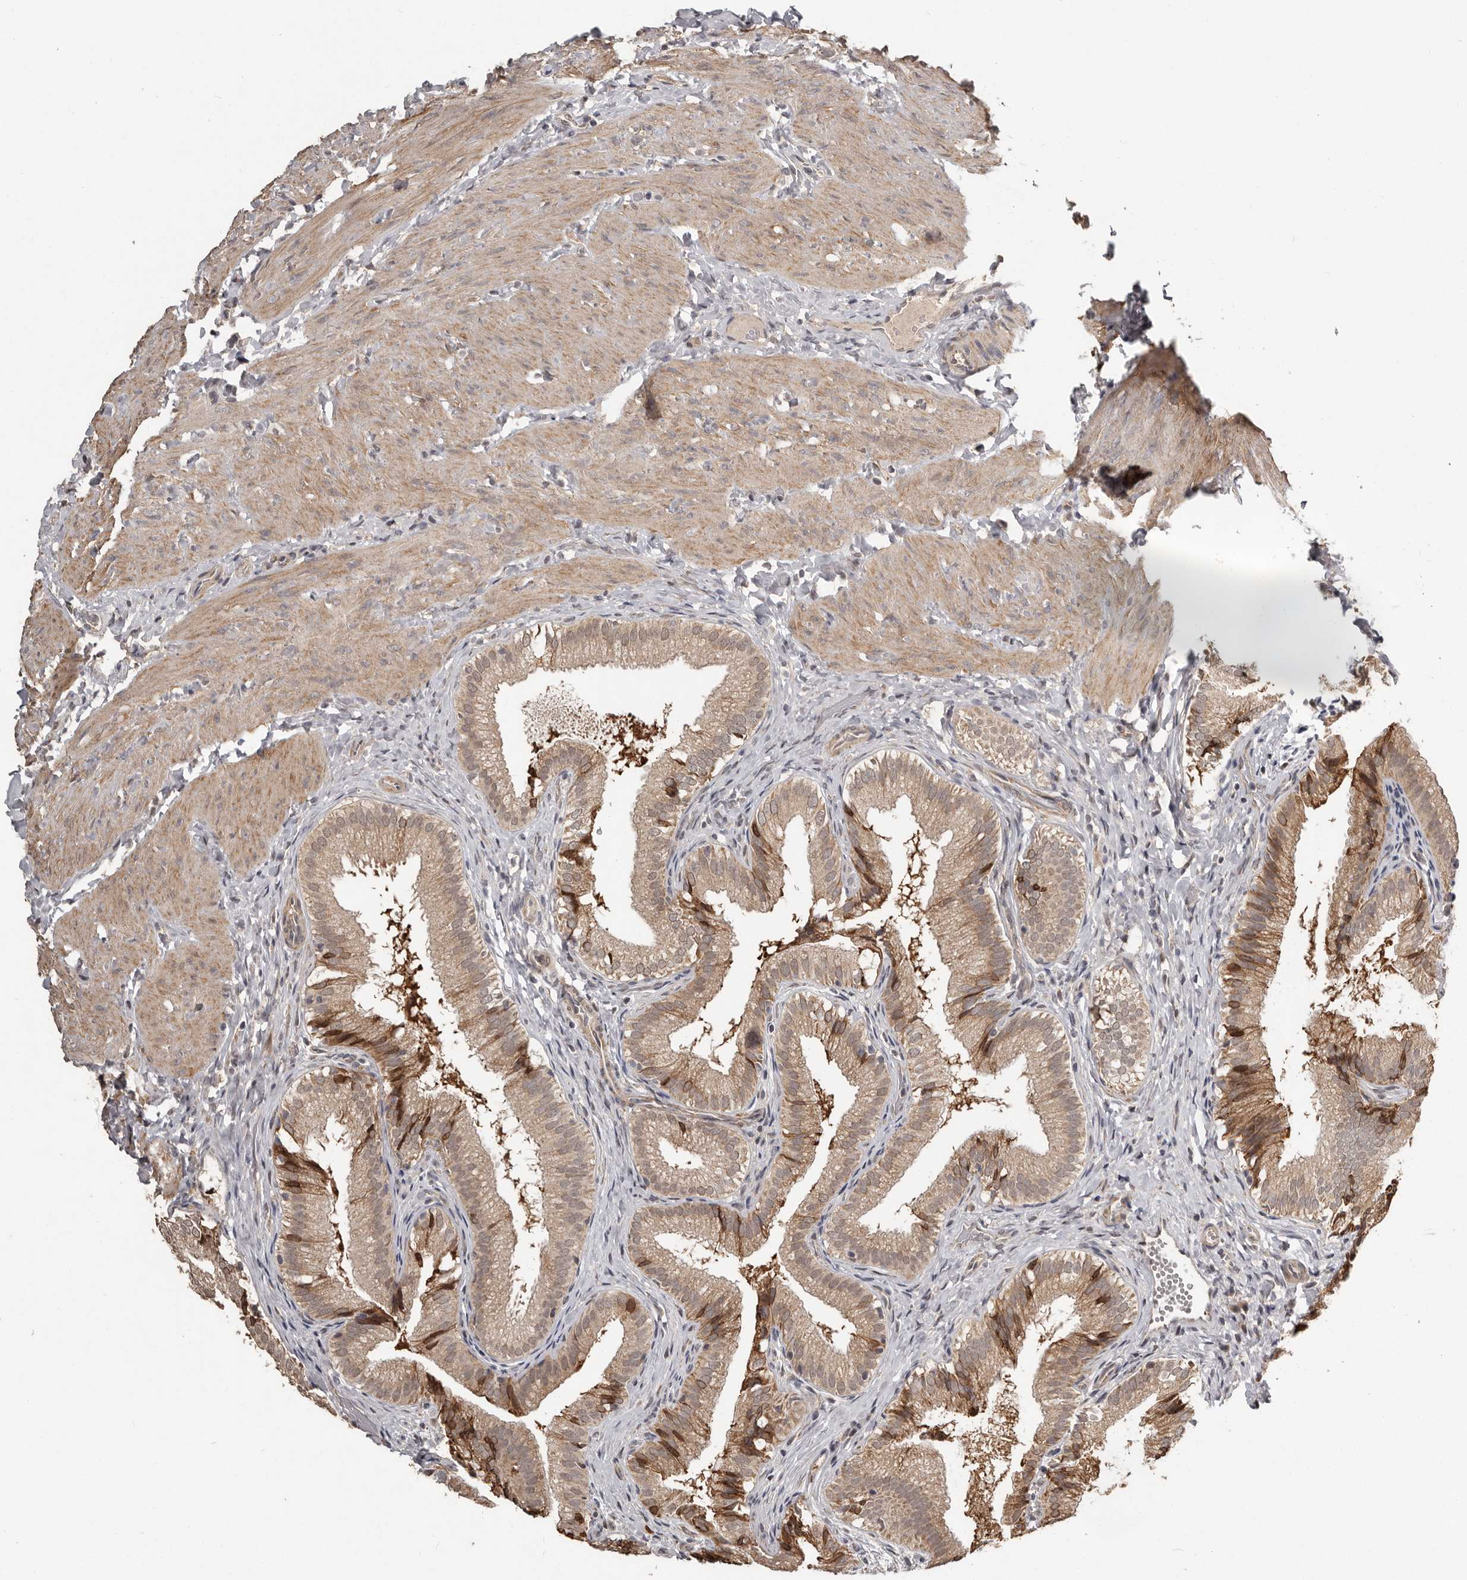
{"staining": {"intensity": "moderate", "quantity": "25%-75%", "location": "cytoplasmic/membranous"}, "tissue": "gallbladder", "cell_type": "Glandular cells", "image_type": "normal", "snomed": [{"axis": "morphology", "description": "Normal tissue, NOS"}, {"axis": "topography", "description": "Gallbladder"}], "caption": "Immunohistochemical staining of benign gallbladder demonstrates moderate cytoplasmic/membranous protein positivity in approximately 25%-75% of glandular cells.", "gene": "ZFP14", "patient": {"sex": "female", "age": 30}}